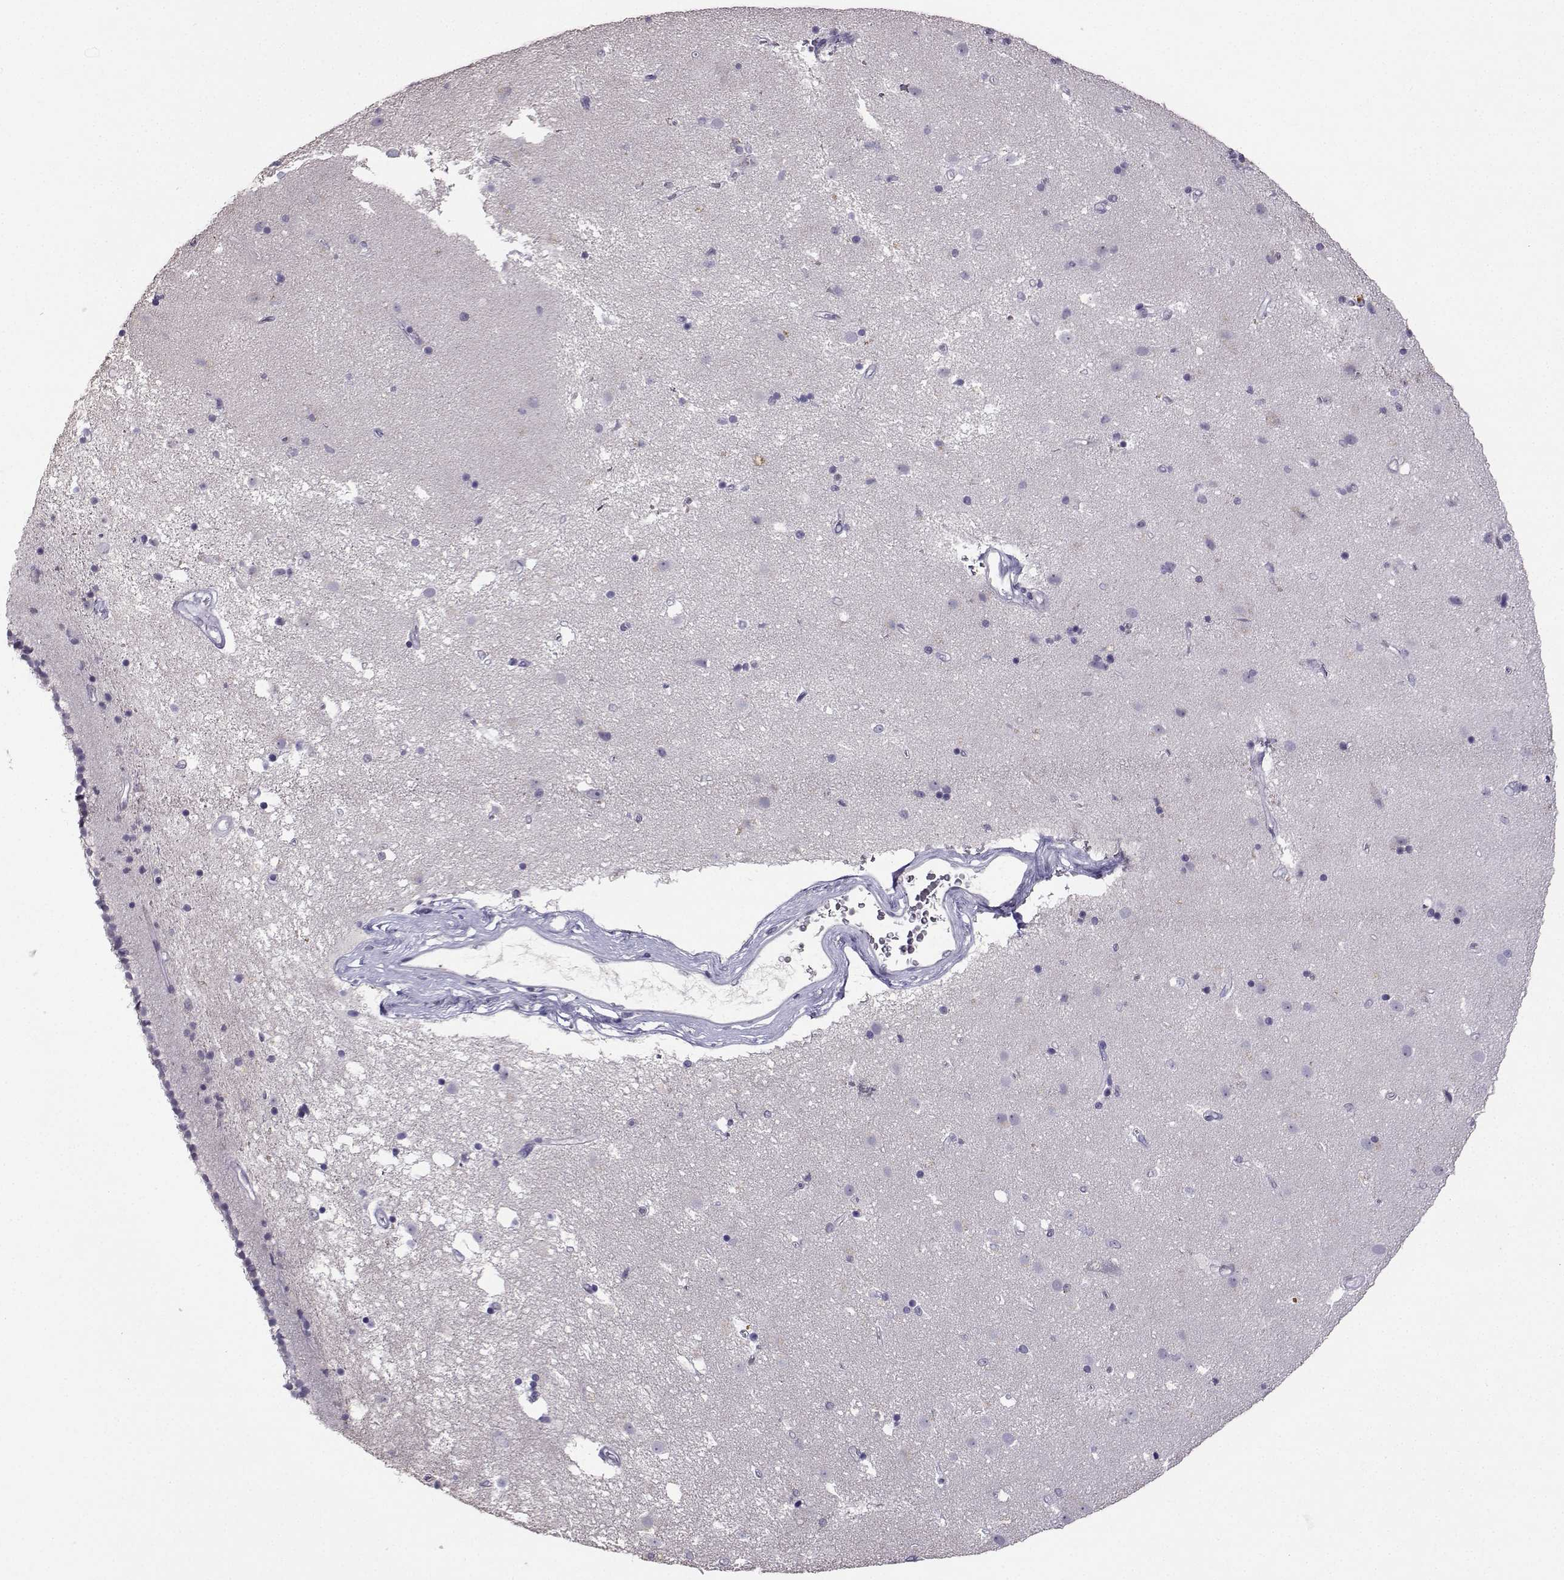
{"staining": {"intensity": "negative", "quantity": "none", "location": "none"}, "tissue": "caudate", "cell_type": "Glial cells", "image_type": "normal", "snomed": [{"axis": "morphology", "description": "Normal tissue, NOS"}, {"axis": "topography", "description": "Lateral ventricle wall"}], "caption": "DAB (3,3'-diaminobenzidine) immunohistochemical staining of normal human caudate reveals no significant expression in glial cells.", "gene": "TBR1", "patient": {"sex": "female", "age": 71}}